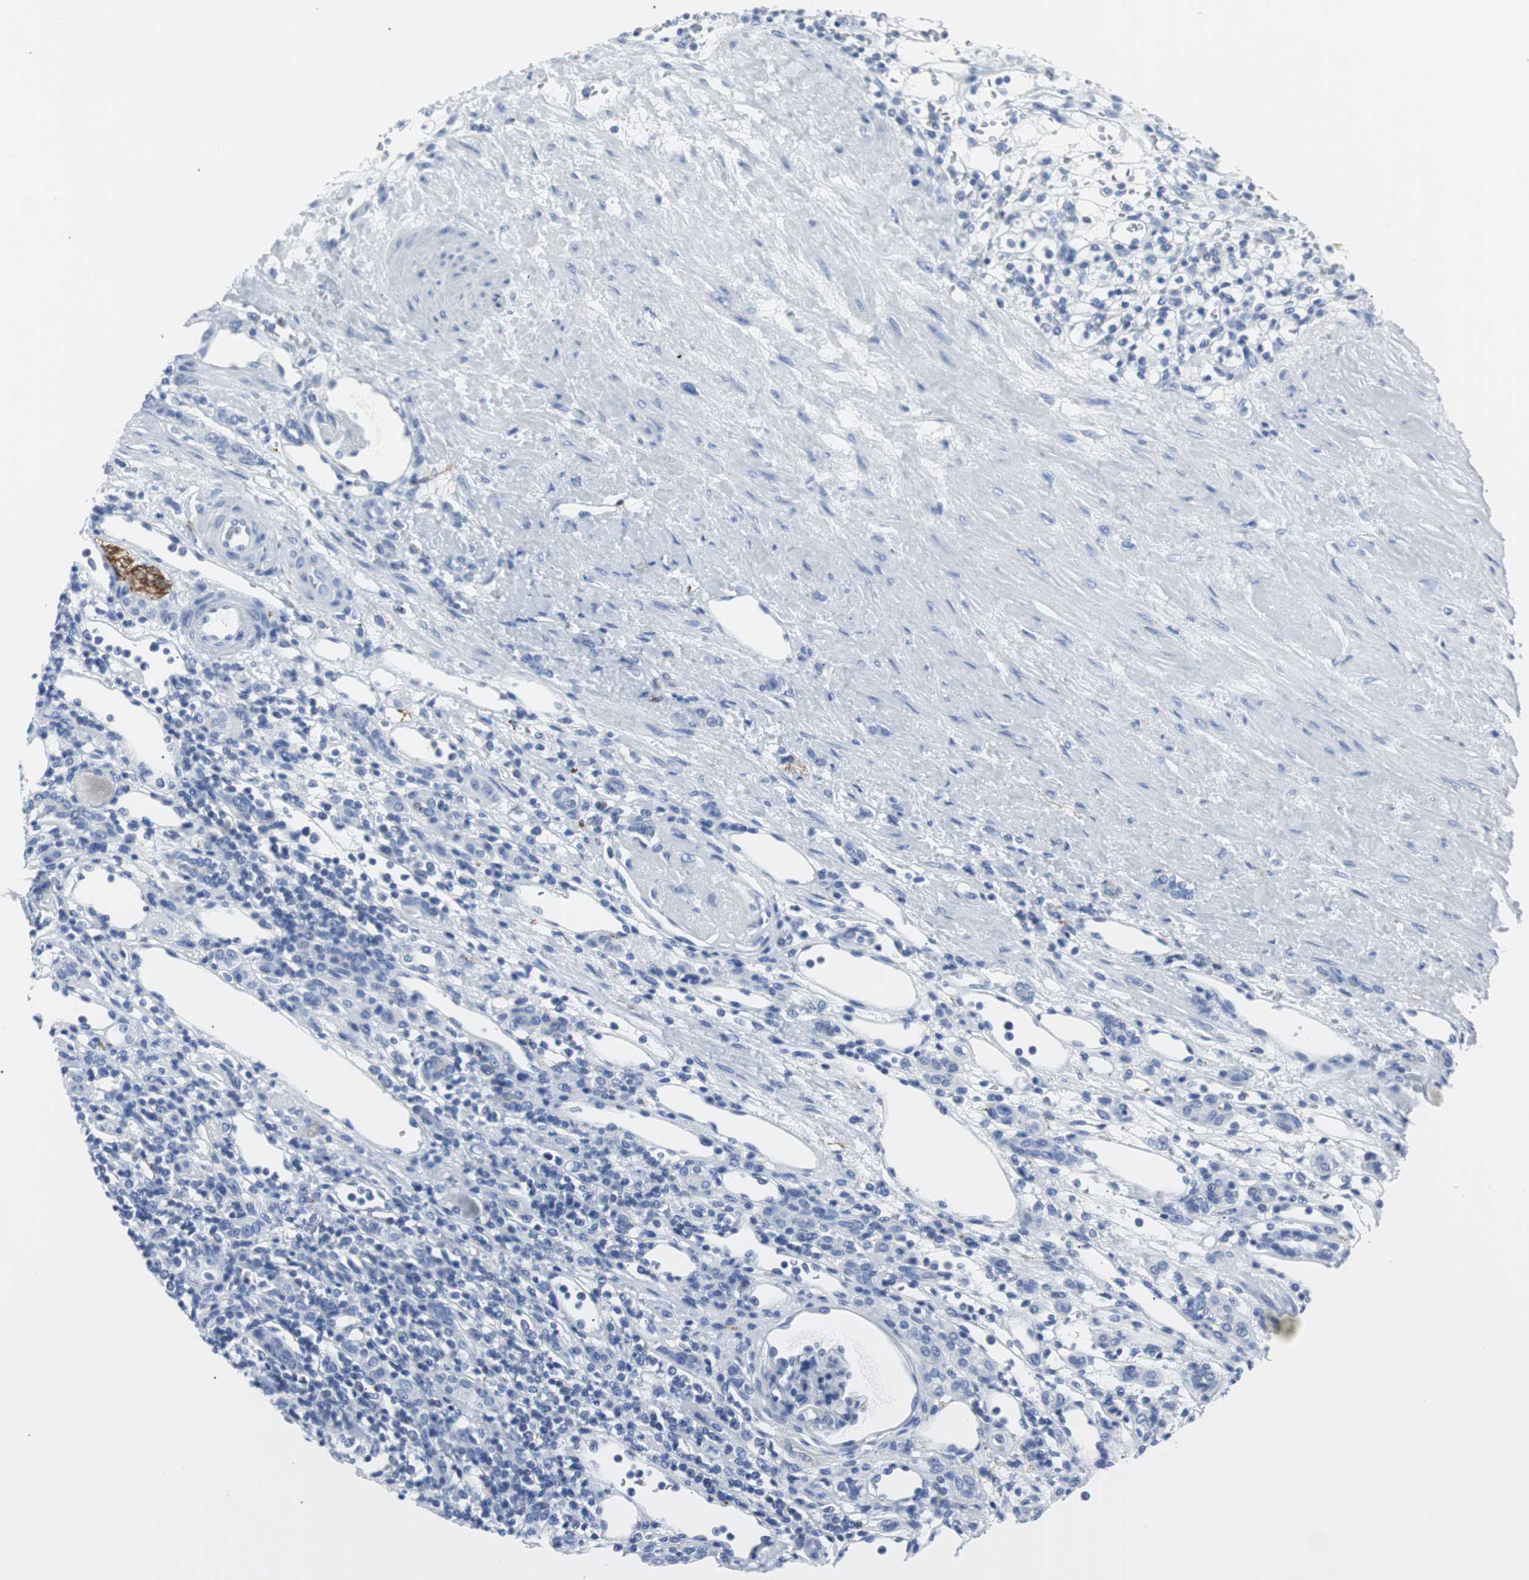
{"staining": {"intensity": "negative", "quantity": "none", "location": "none"}, "tissue": "renal cancer", "cell_type": "Tumor cells", "image_type": "cancer", "snomed": [{"axis": "morphology", "description": "Normal tissue, NOS"}, {"axis": "morphology", "description": "Adenocarcinoma, NOS"}, {"axis": "topography", "description": "Kidney"}], "caption": "High power microscopy photomicrograph of an immunohistochemistry (IHC) micrograph of adenocarcinoma (renal), revealing no significant staining in tumor cells.", "gene": "GAP43", "patient": {"sex": "female", "age": 55}}